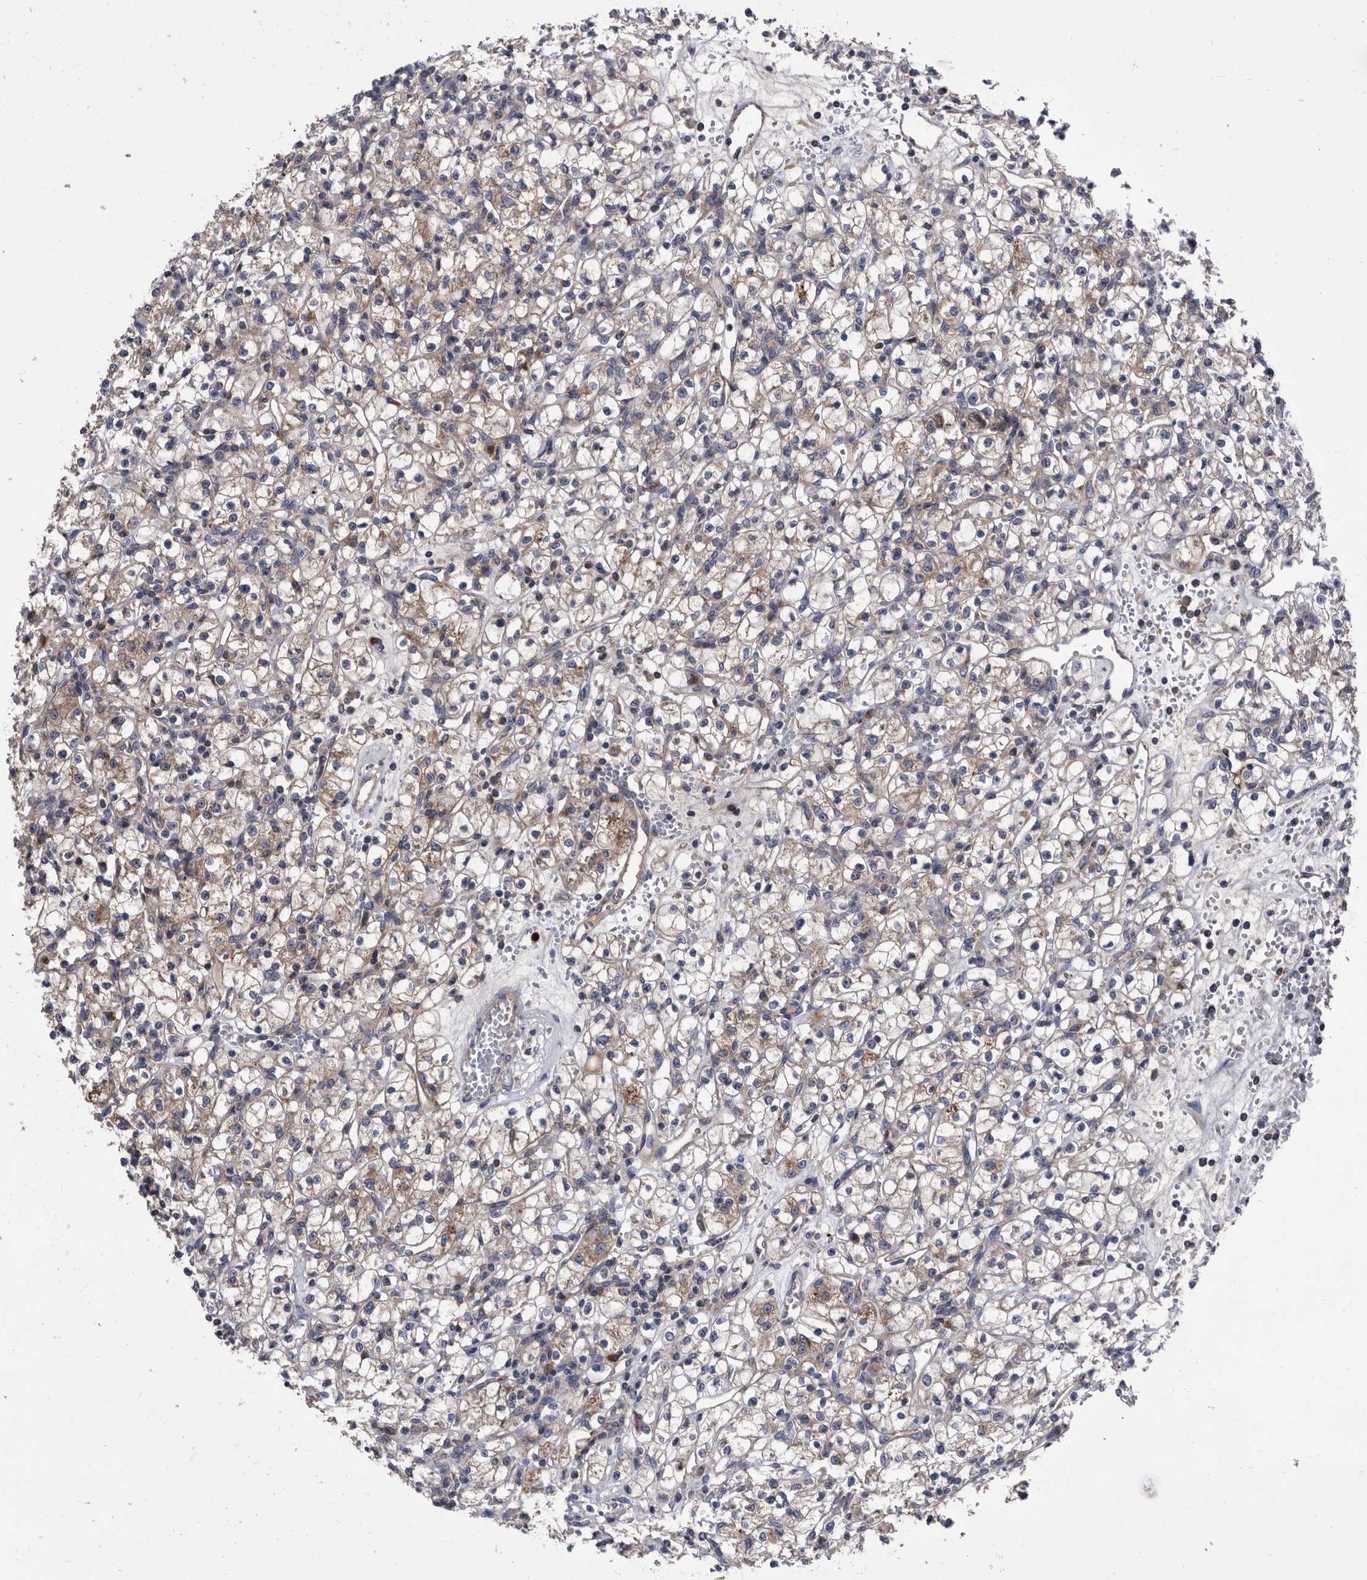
{"staining": {"intensity": "weak", "quantity": "25%-75%", "location": "cytoplasmic/membranous"}, "tissue": "renal cancer", "cell_type": "Tumor cells", "image_type": "cancer", "snomed": [{"axis": "morphology", "description": "Adenocarcinoma, NOS"}, {"axis": "topography", "description": "Kidney"}], "caption": "A brown stain shows weak cytoplasmic/membranous positivity of a protein in renal cancer (adenocarcinoma) tumor cells. (brown staining indicates protein expression, while blue staining denotes nuclei).", "gene": "DTNBP1", "patient": {"sex": "female", "age": 59}}